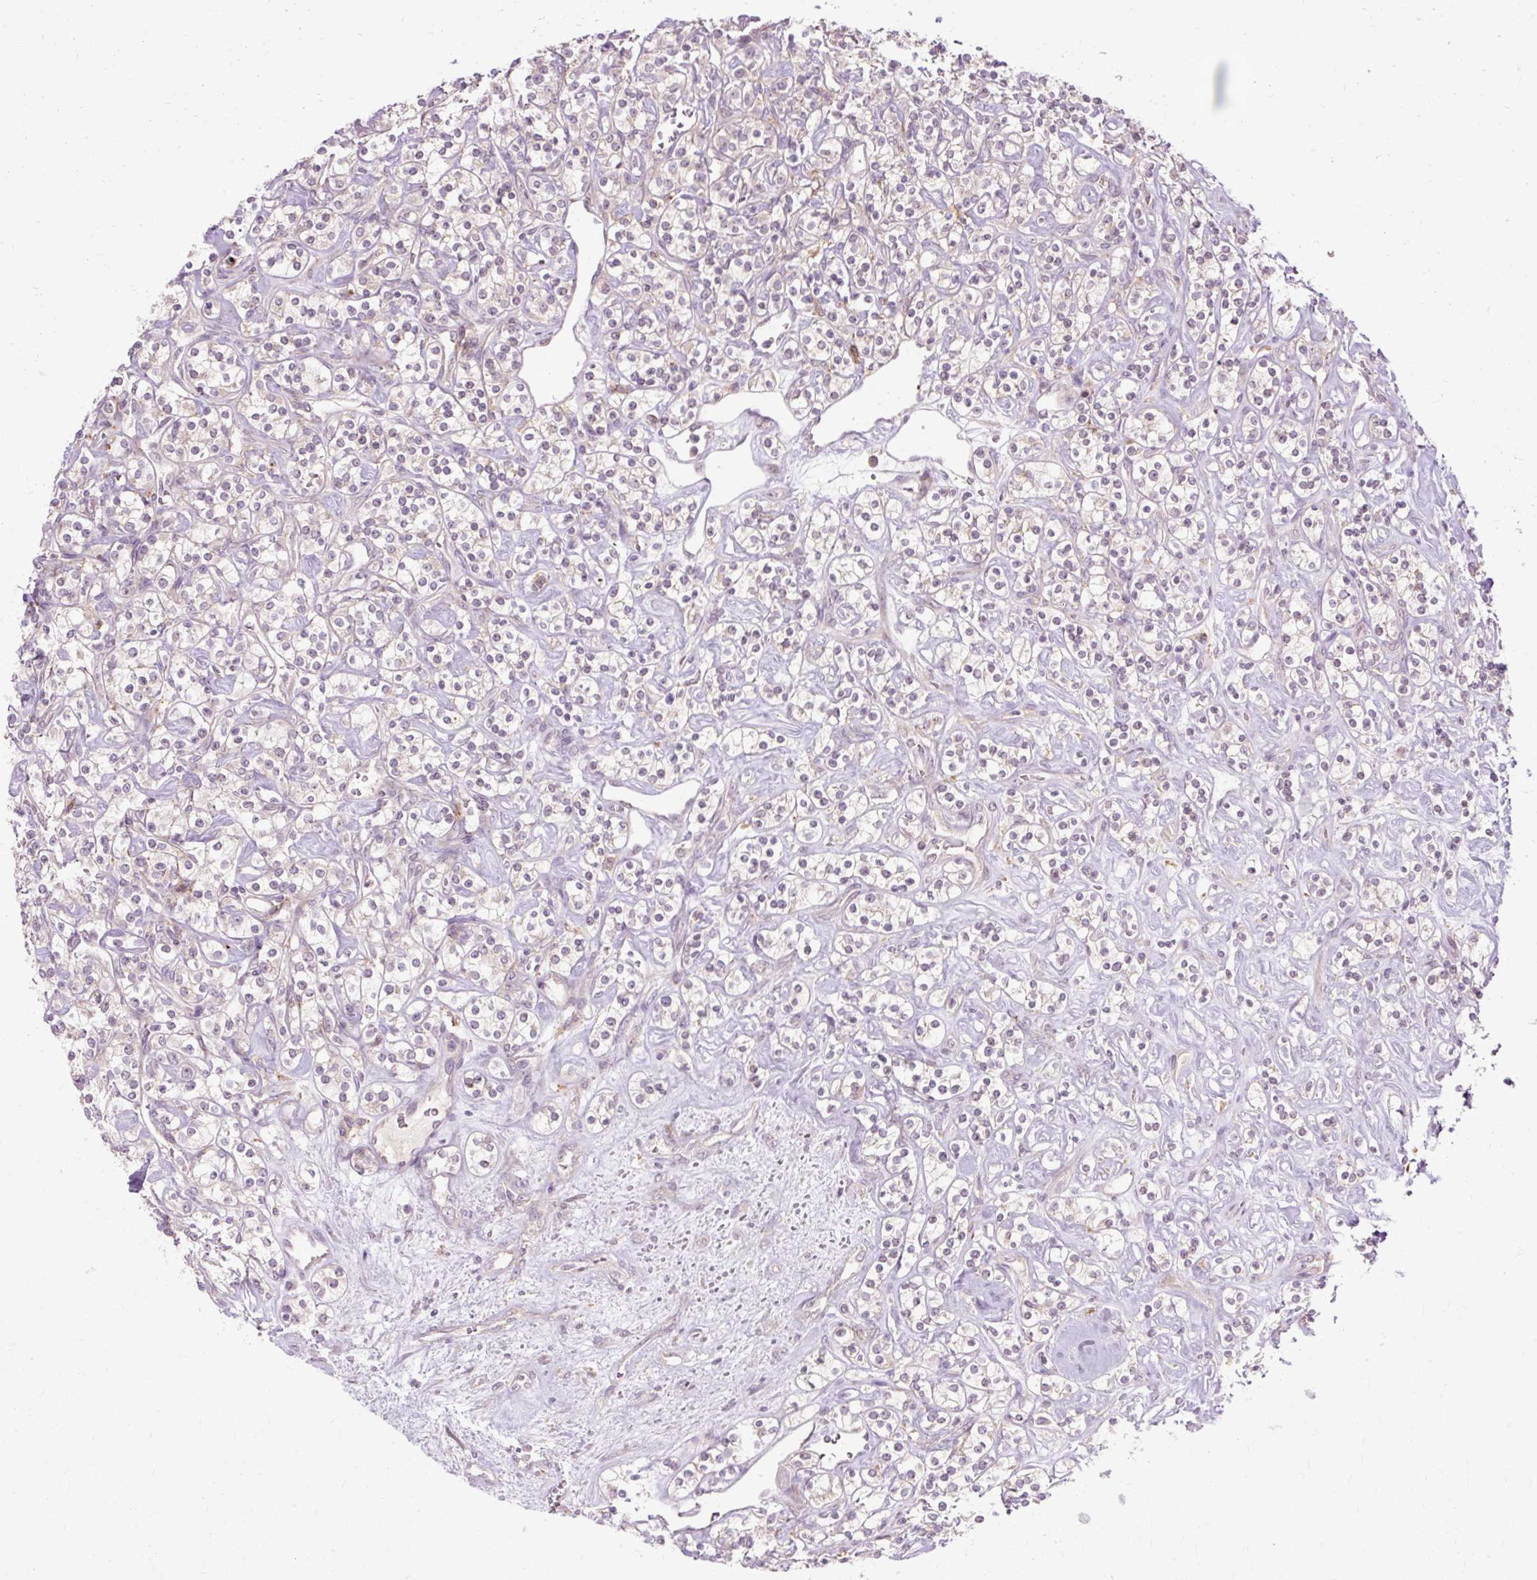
{"staining": {"intensity": "negative", "quantity": "none", "location": "none"}, "tissue": "renal cancer", "cell_type": "Tumor cells", "image_type": "cancer", "snomed": [{"axis": "morphology", "description": "Adenocarcinoma, NOS"}, {"axis": "topography", "description": "Kidney"}], "caption": "Renal cancer stained for a protein using immunohistochemistry displays no positivity tumor cells.", "gene": "GEMIN2", "patient": {"sex": "male", "age": 77}}